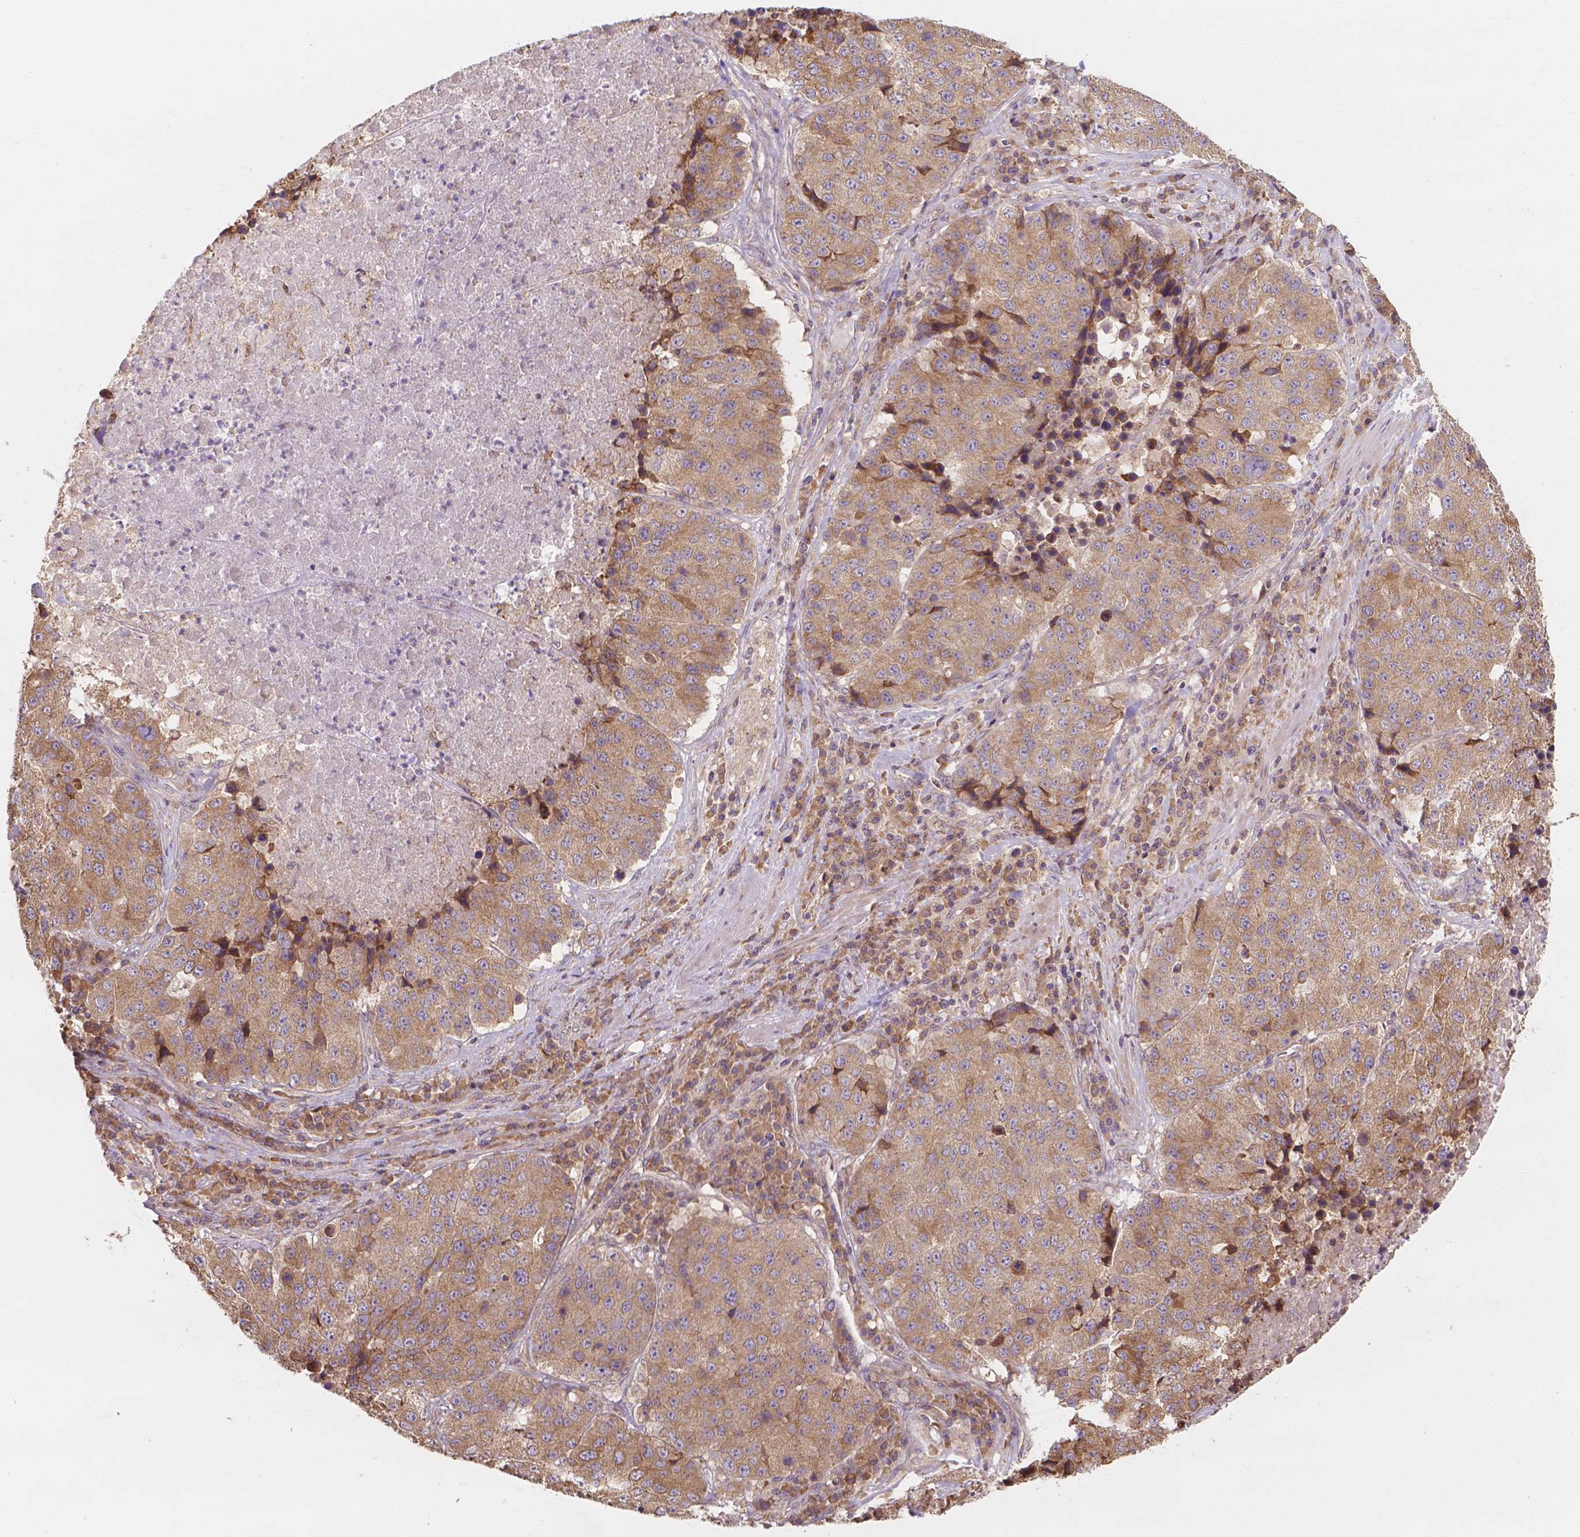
{"staining": {"intensity": "moderate", "quantity": ">75%", "location": "cytoplasmic/membranous"}, "tissue": "stomach cancer", "cell_type": "Tumor cells", "image_type": "cancer", "snomed": [{"axis": "morphology", "description": "Adenocarcinoma, NOS"}, {"axis": "topography", "description": "Stomach"}], "caption": "Immunohistochemical staining of stomach adenocarcinoma exhibits moderate cytoplasmic/membranous protein positivity in approximately >75% of tumor cells. The staining was performed using DAB to visualize the protein expression in brown, while the nuclei were stained in blue with hematoxylin (Magnification: 20x).", "gene": "TAB2", "patient": {"sex": "male", "age": 71}}